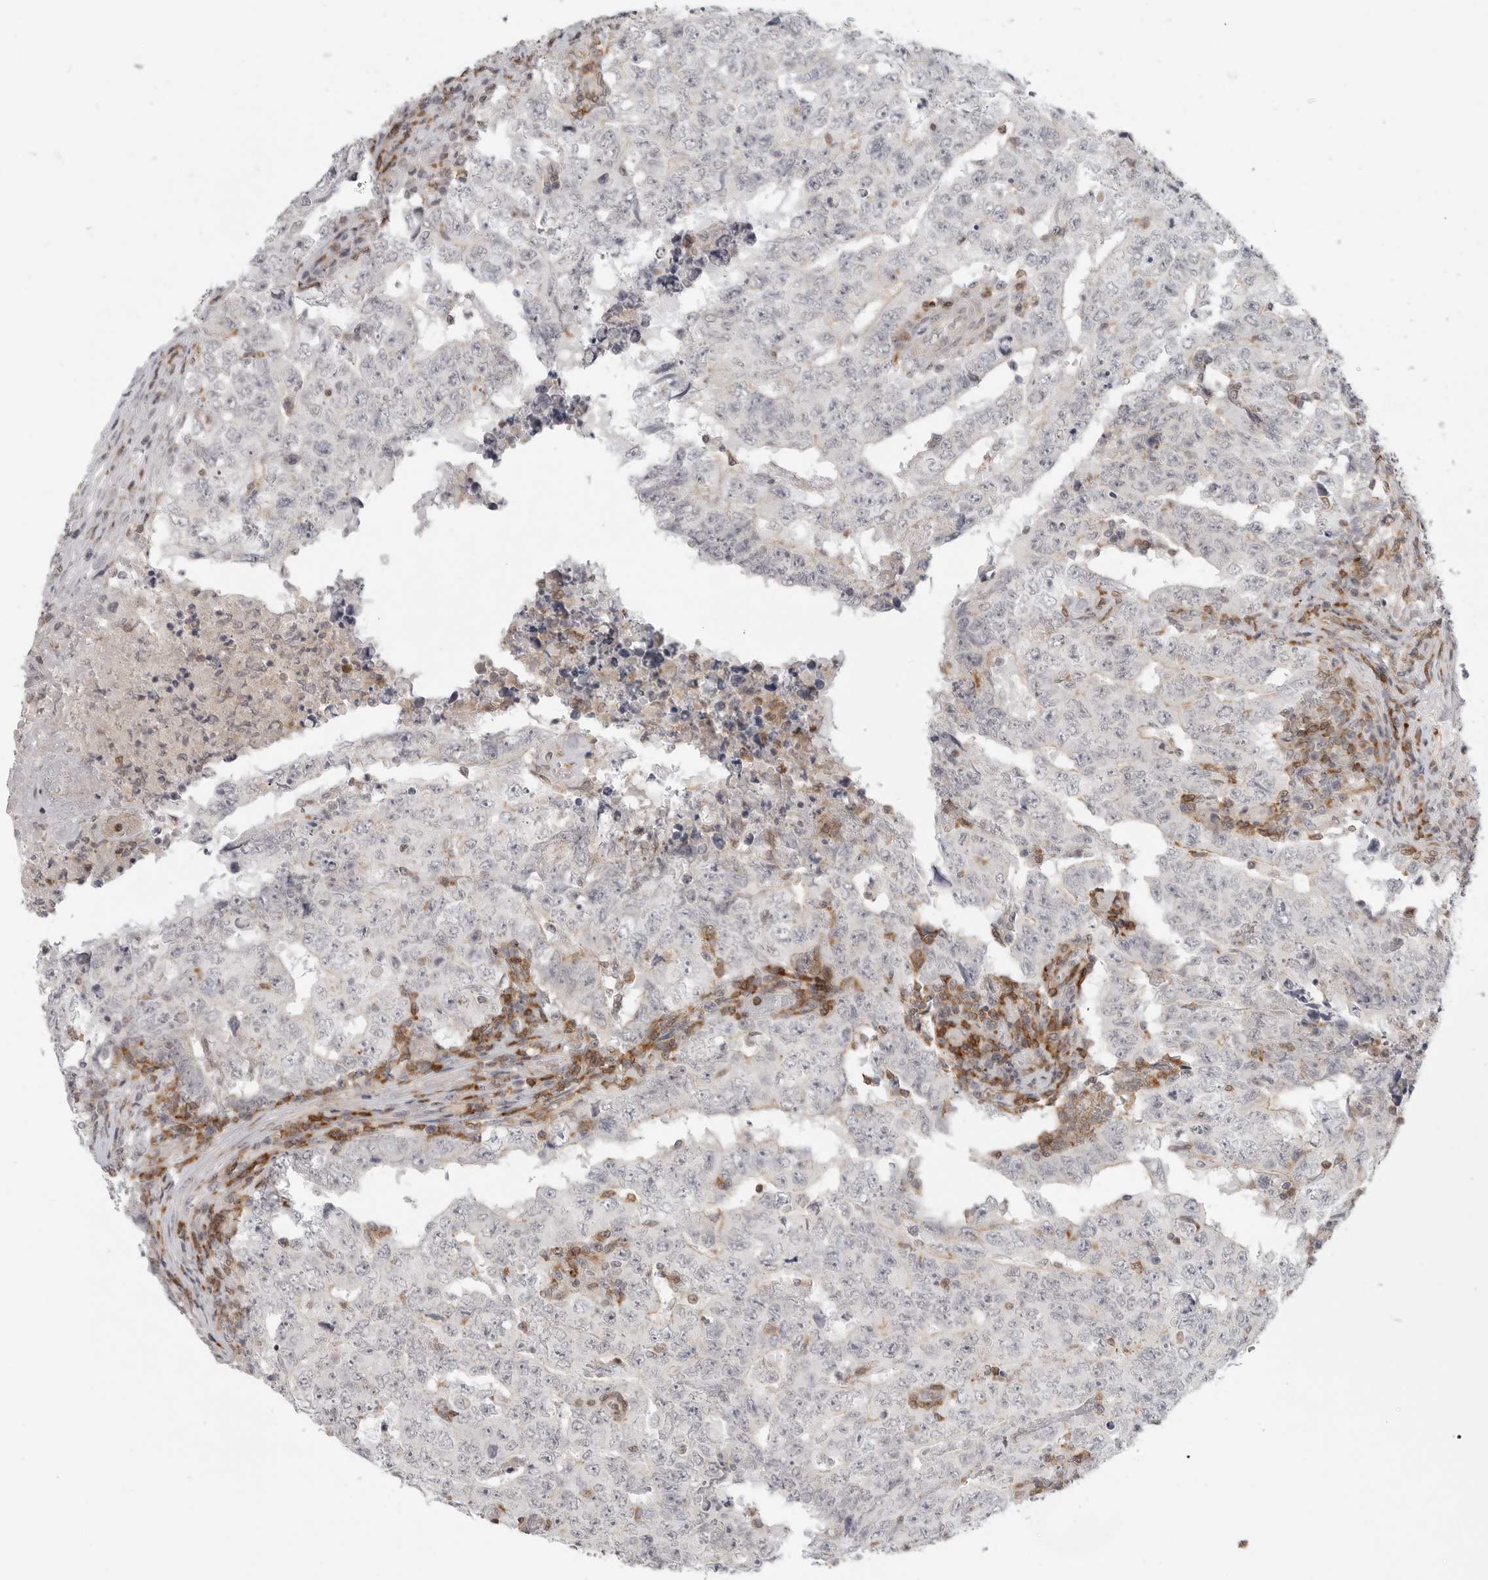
{"staining": {"intensity": "negative", "quantity": "none", "location": "none"}, "tissue": "testis cancer", "cell_type": "Tumor cells", "image_type": "cancer", "snomed": [{"axis": "morphology", "description": "Carcinoma, Embryonal, NOS"}, {"axis": "topography", "description": "Testis"}], "caption": "A histopathology image of testis cancer (embryonal carcinoma) stained for a protein demonstrates no brown staining in tumor cells.", "gene": "SH3KBP1", "patient": {"sex": "male", "age": 26}}